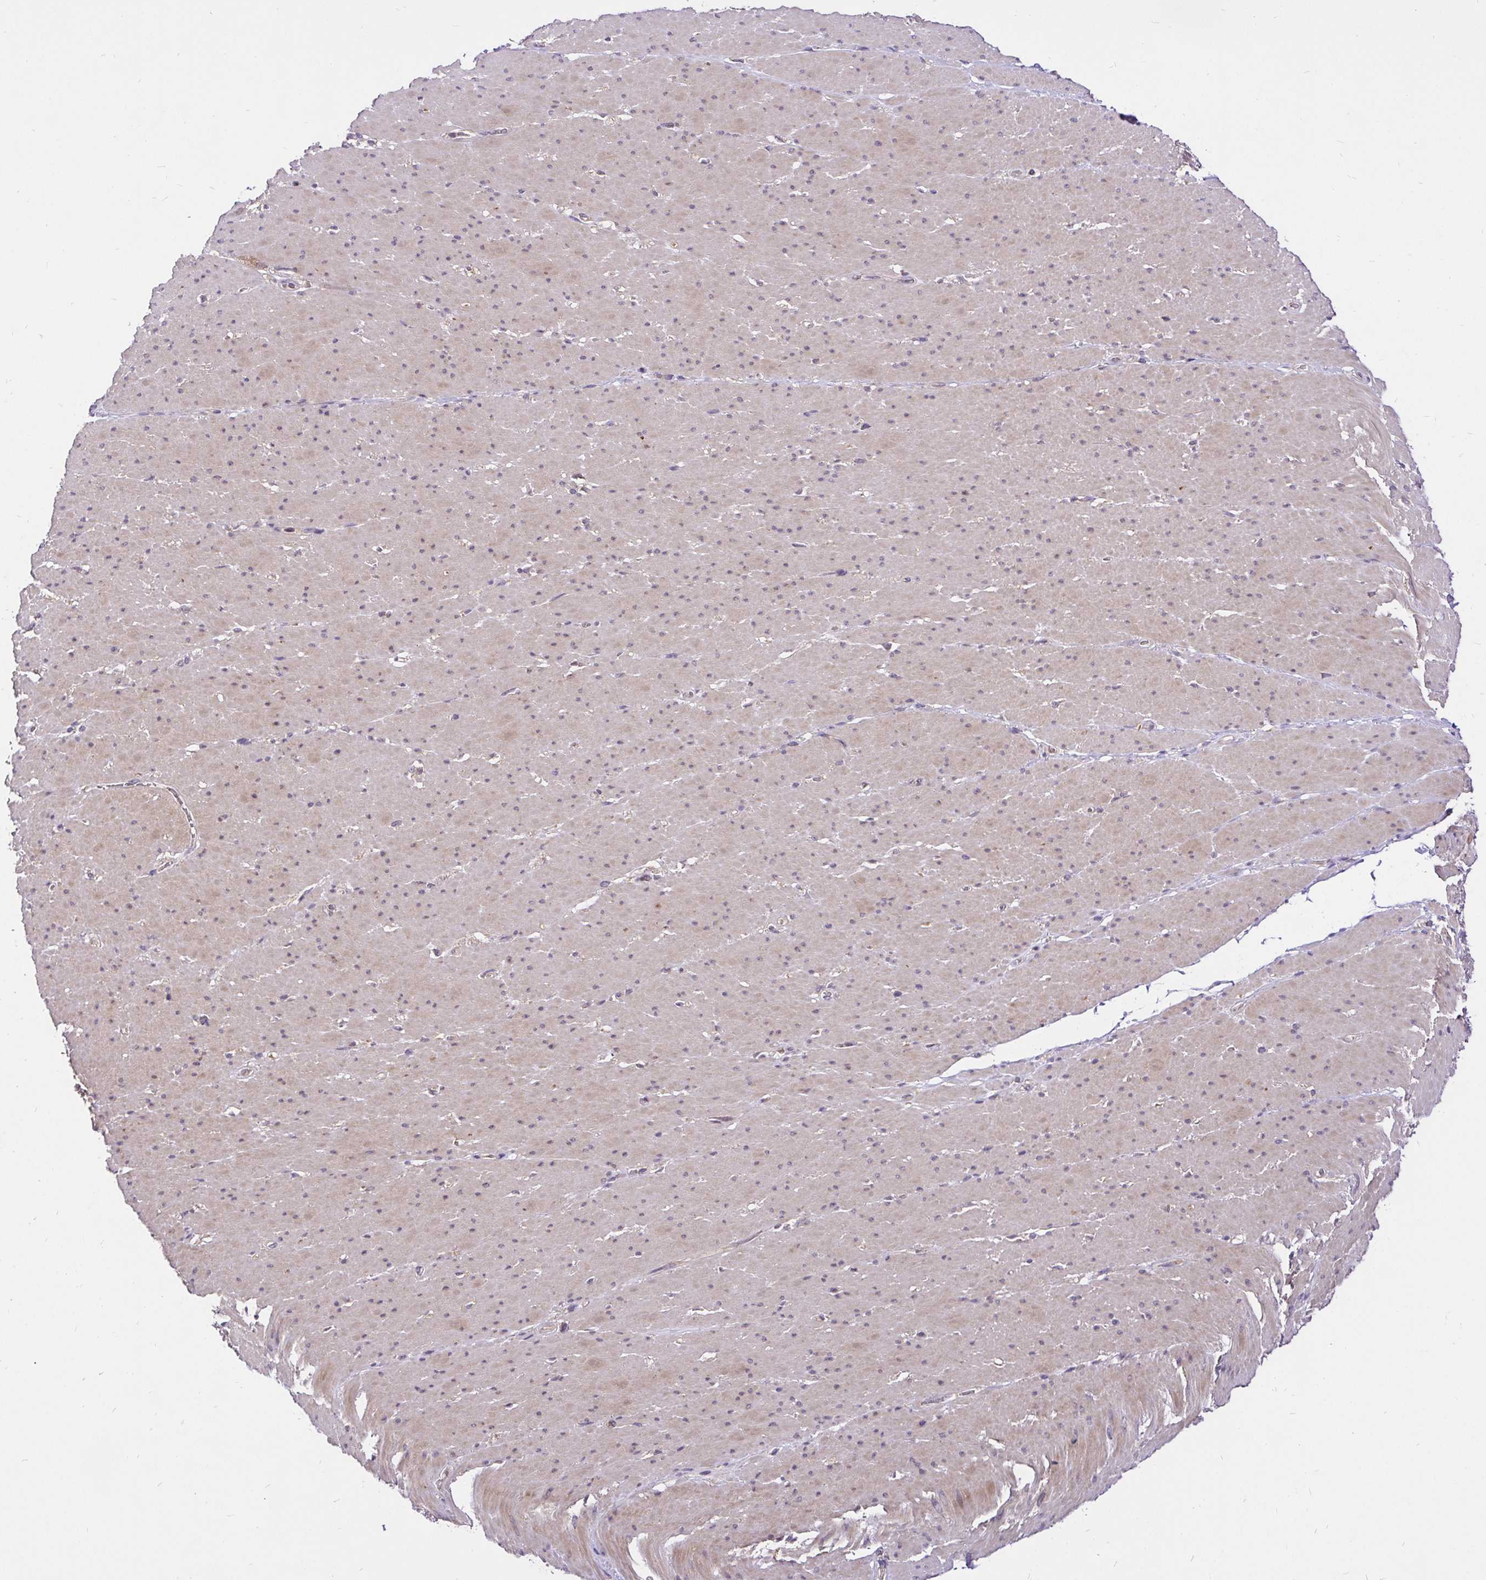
{"staining": {"intensity": "weak", "quantity": "25%-75%", "location": "cytoplasmic/membranous"}, "tissue": "smooth muscle", "cell_type": "Smooth muscle cells", "image_type": "normal", "snomed": [{"axis": "morphology", "description": "Normal tissue, NOS"}, {"axis": "topography", "description": "Smooth muscle"}, {"axis": "topography", "description": "Rectum"}], "caption": "Smooth muscle cells demonstrate low levels of weak cytoplasmic/membranous staining in approximately 25%-75% of cells in unremarkable human smooth muscle. (DAB (3,3'-diaminobenzidine) = brown stain, brightfield microscopy at high magnification).", "gene": "UBE2M", "patient": {"sex": "male", "age": 53}}